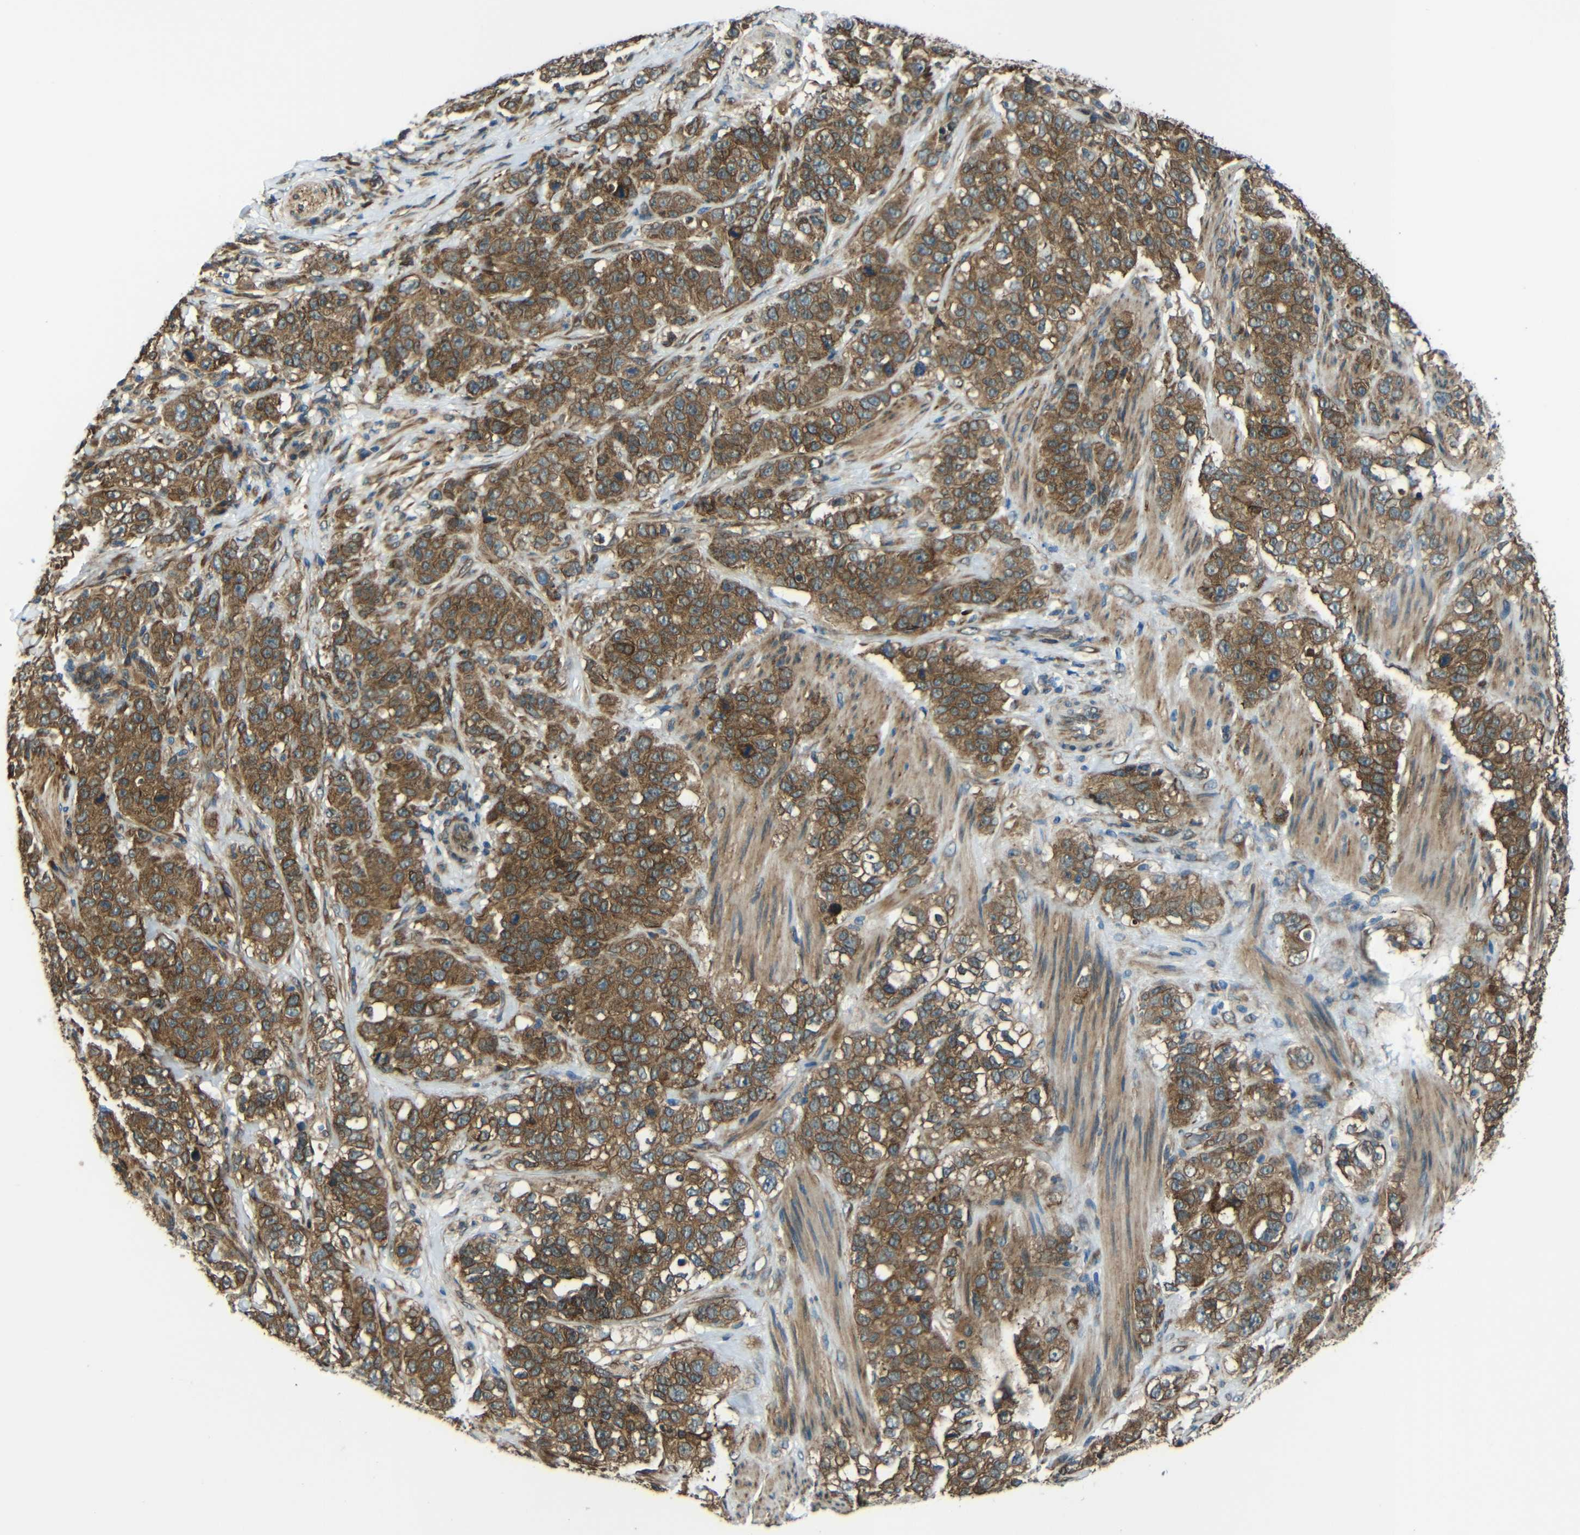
{"staining": {"intensity": "moderate", "quantity": ">75%", "location": "cytoplasmic/membranous"}, "tissue": "stomach cancer", "cell_type": "Tumor cells", "image_type": "cancer", "snomed": [{"axis": "morphology", "description": "Adenocarcinoma, NOS"}, {"axis": "topography", "description": "Stomach"}], "caption": "A micrograph of human stomach cancer (adenocarcinoma) stained for a protein displays moderate cytoplasmic/membranous brown staining in tumor cells.", "gene": "VAPB", "patient": {"sex": "male", "age": 48}}